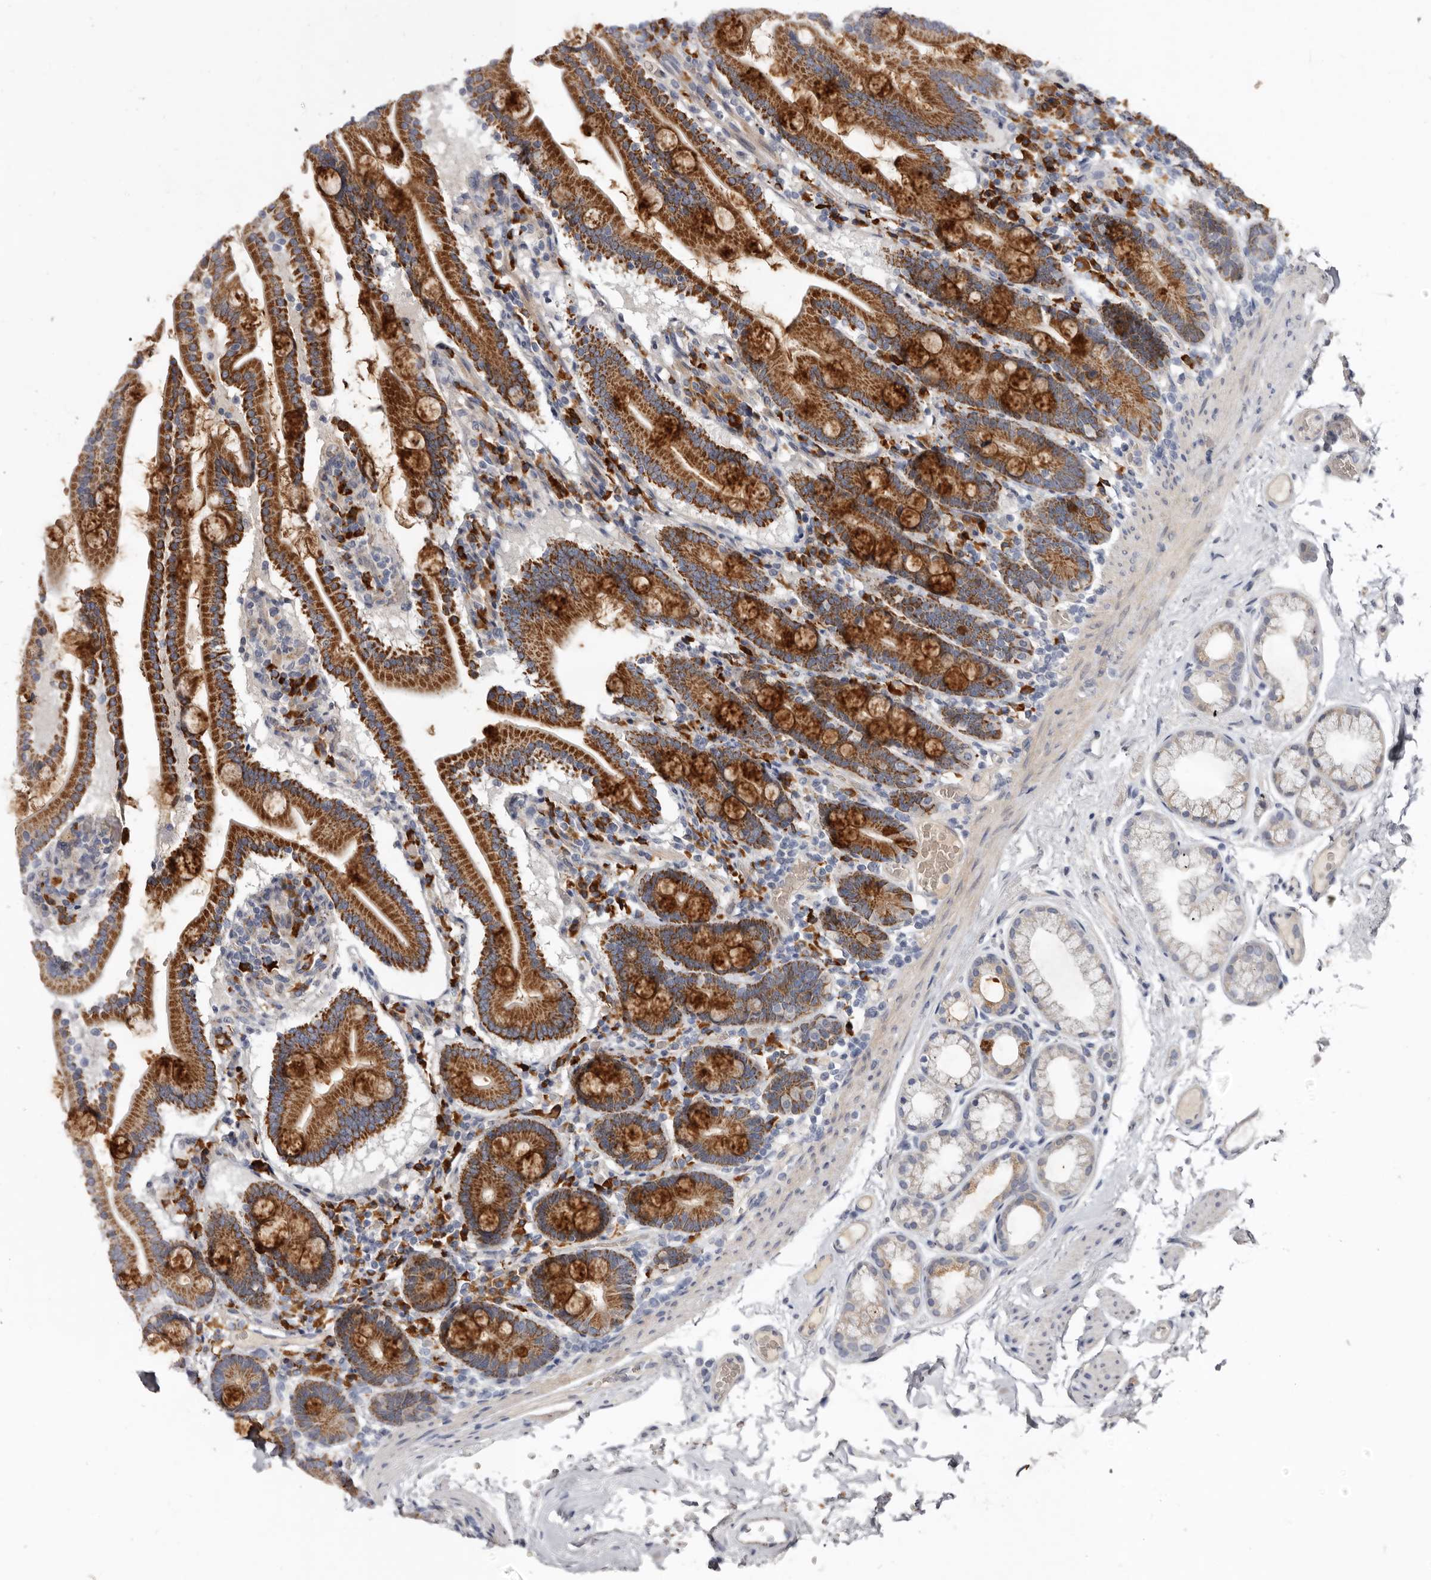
{"staining": {"intensity": "strong", "quantity": ">75%", "location": "cytoplasmic/membranous"}, "tissue": "duodenum", "cell_type": "Glandular cells", "image_type": "normal", "snomed": [{"axis": "morphology", "description": "Normal tissue, NOS"}, {"axis": "topography", "description": "Duodenum"}], "caption": "IHC histopathology image of unremarkable human duodenum stained for a protein (brown), which shows high levels of strong cytoplasmic/membranous positivity in about >75% of glandular cells.", "gene": "SPTA1", "patient": {"sex": "male", "age": 55}}